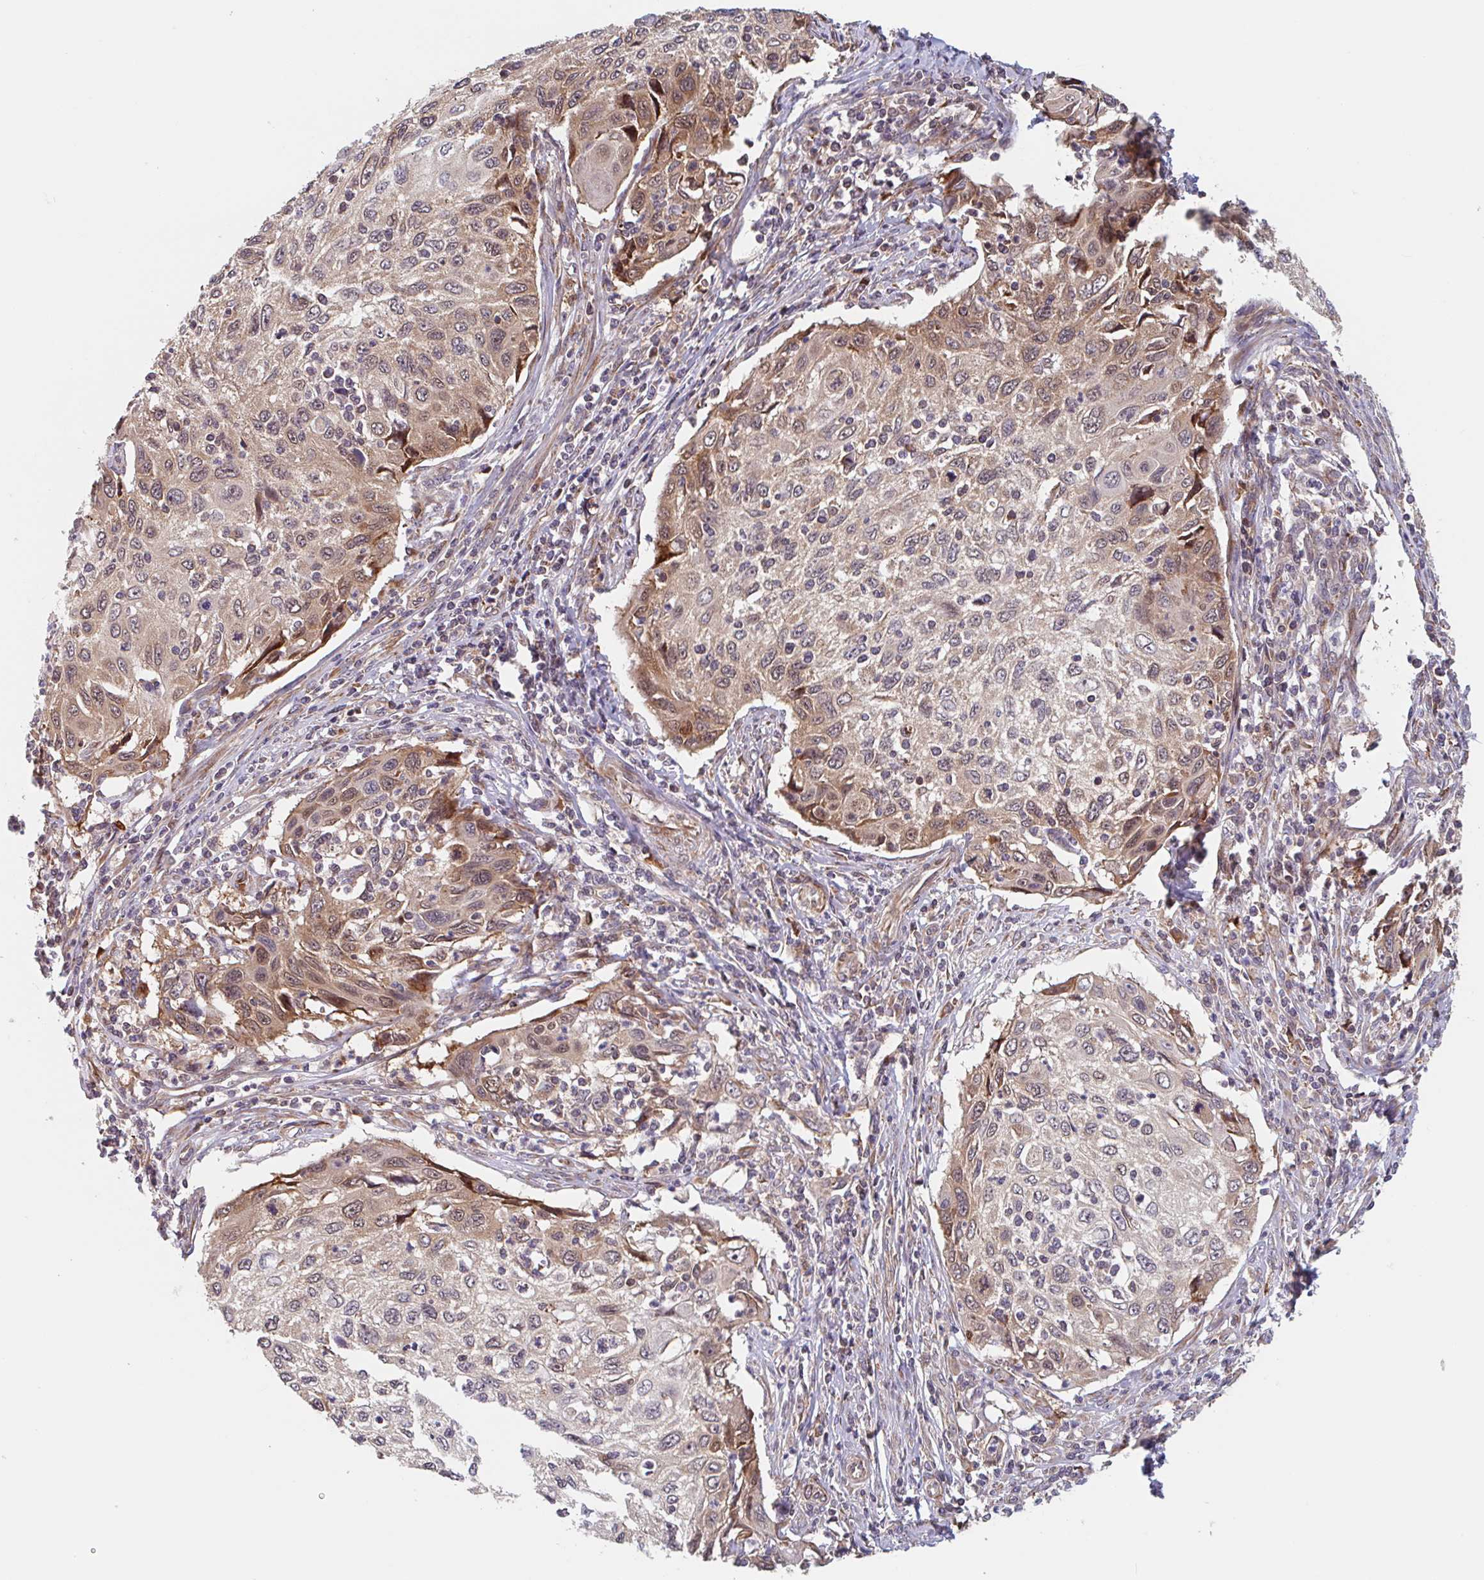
{"staining": {"intensity": "weak", "quantity": "25%-75%", "location": "cytoplasmic/membranous,nuclear"}, "tissue": "cervical cancer", "cell_type": "Tumor cells", "image_type": "cancer", "snomed": [{"axis": "morphology", "description": "Squamous cell carcinoma, NOS"}, {"axis": "topography", "description": "Cervix"}], "caption": "Immunohistochemical staining of cervical cancer displays weak cytoplasmic/membranous and nuclear protein expression in approximately 25%-75% of tumor cells.", "gene": "NUB1", "patient": {"sex": "female", "age": 70}}